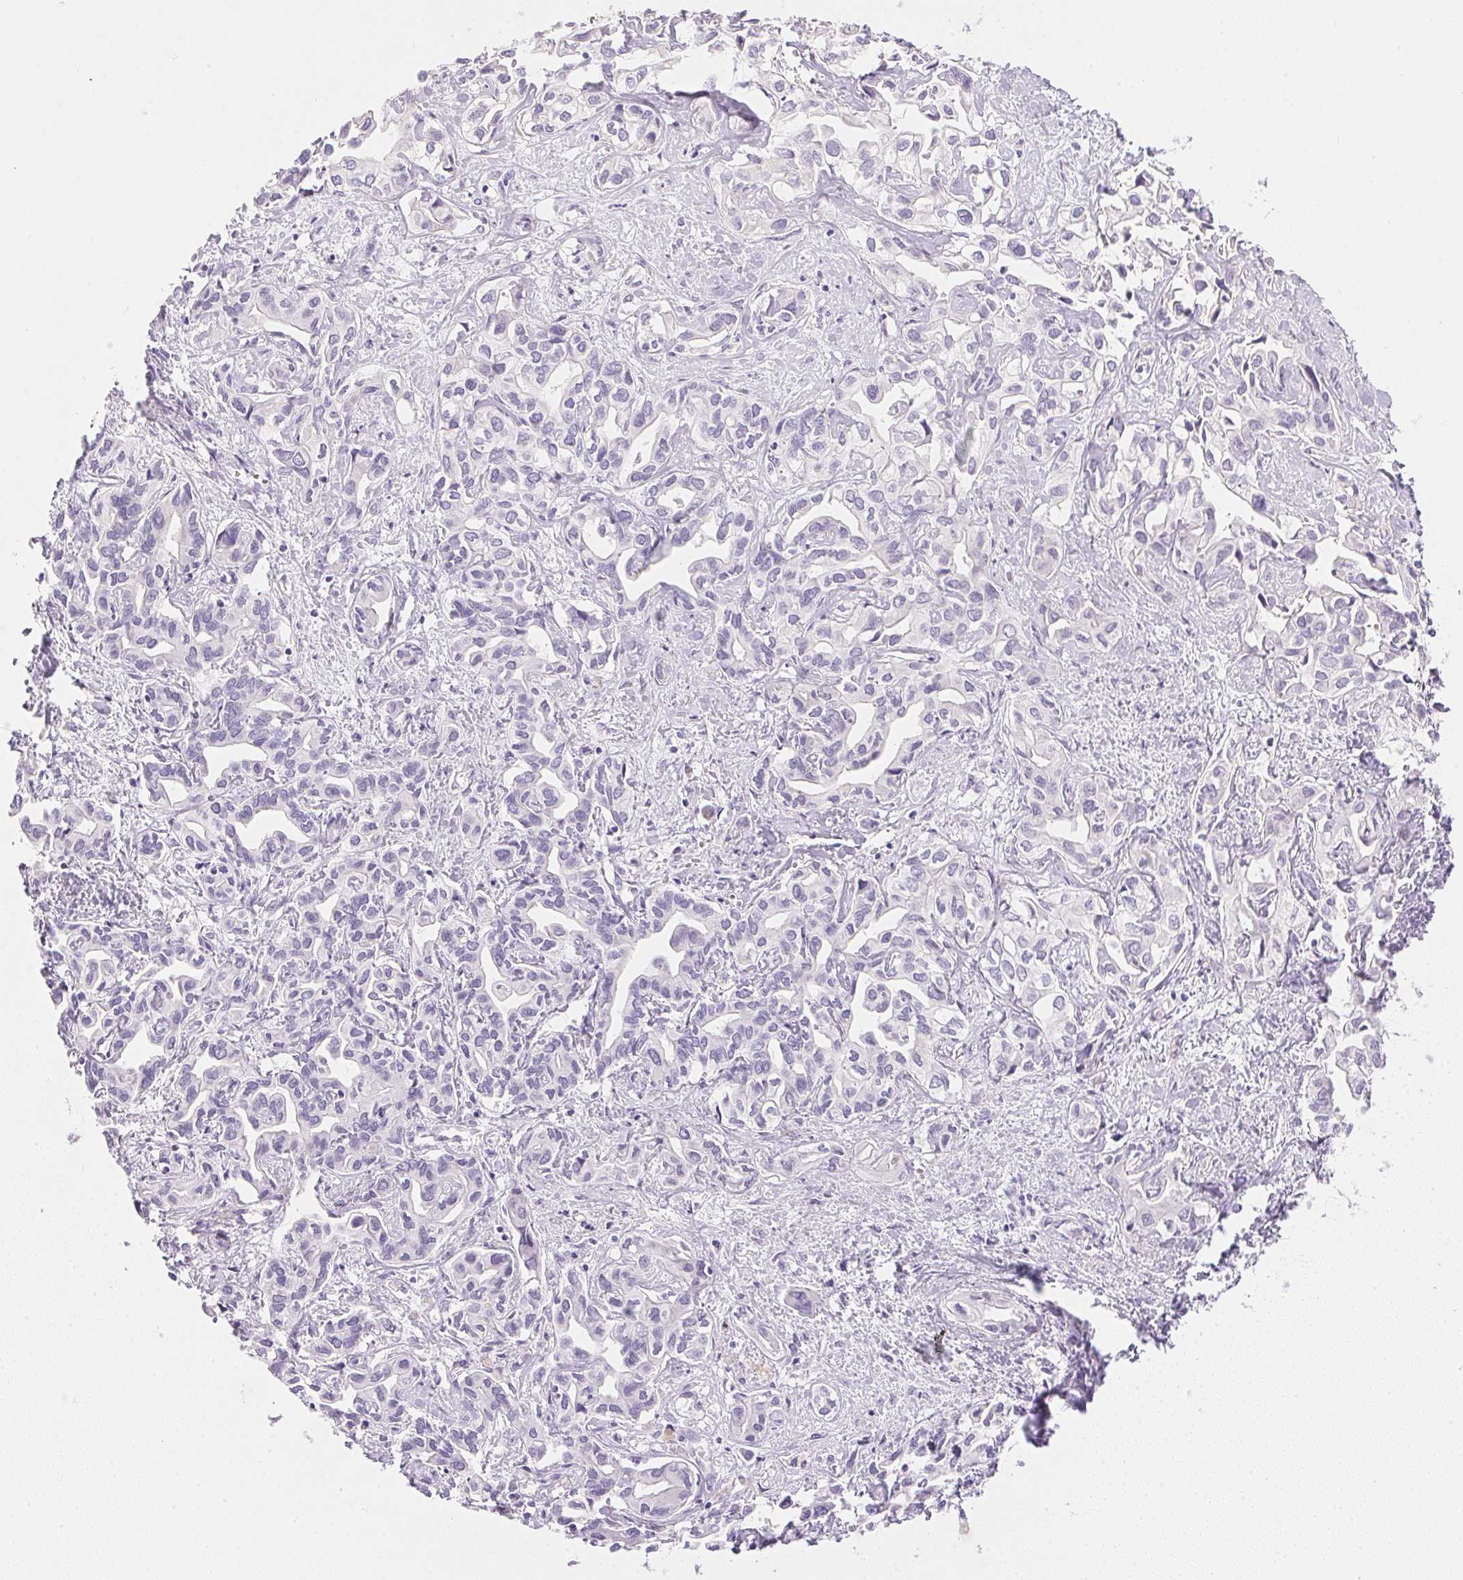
{"staining": {"intensity": "negative", "quantity": "none", "location": "none"}, "tissue": "liver cancer", "cell_type": "Tumor cells", "image_type": "cancer", "snomed": [{"axis": "morphology", "description": "Cholangiocarcinoma"}, {"axis": "topography", "description": "Liver"}], "caption": "DAB (3,3'-diaminobenzidine) immunohistochemical staining of human liver cancer (cholangiocarcinoma) demonstrates no significant positivity in tumor cells.", "gene": "KCNE2", "patient": {"sex": "female", "age": 64}}